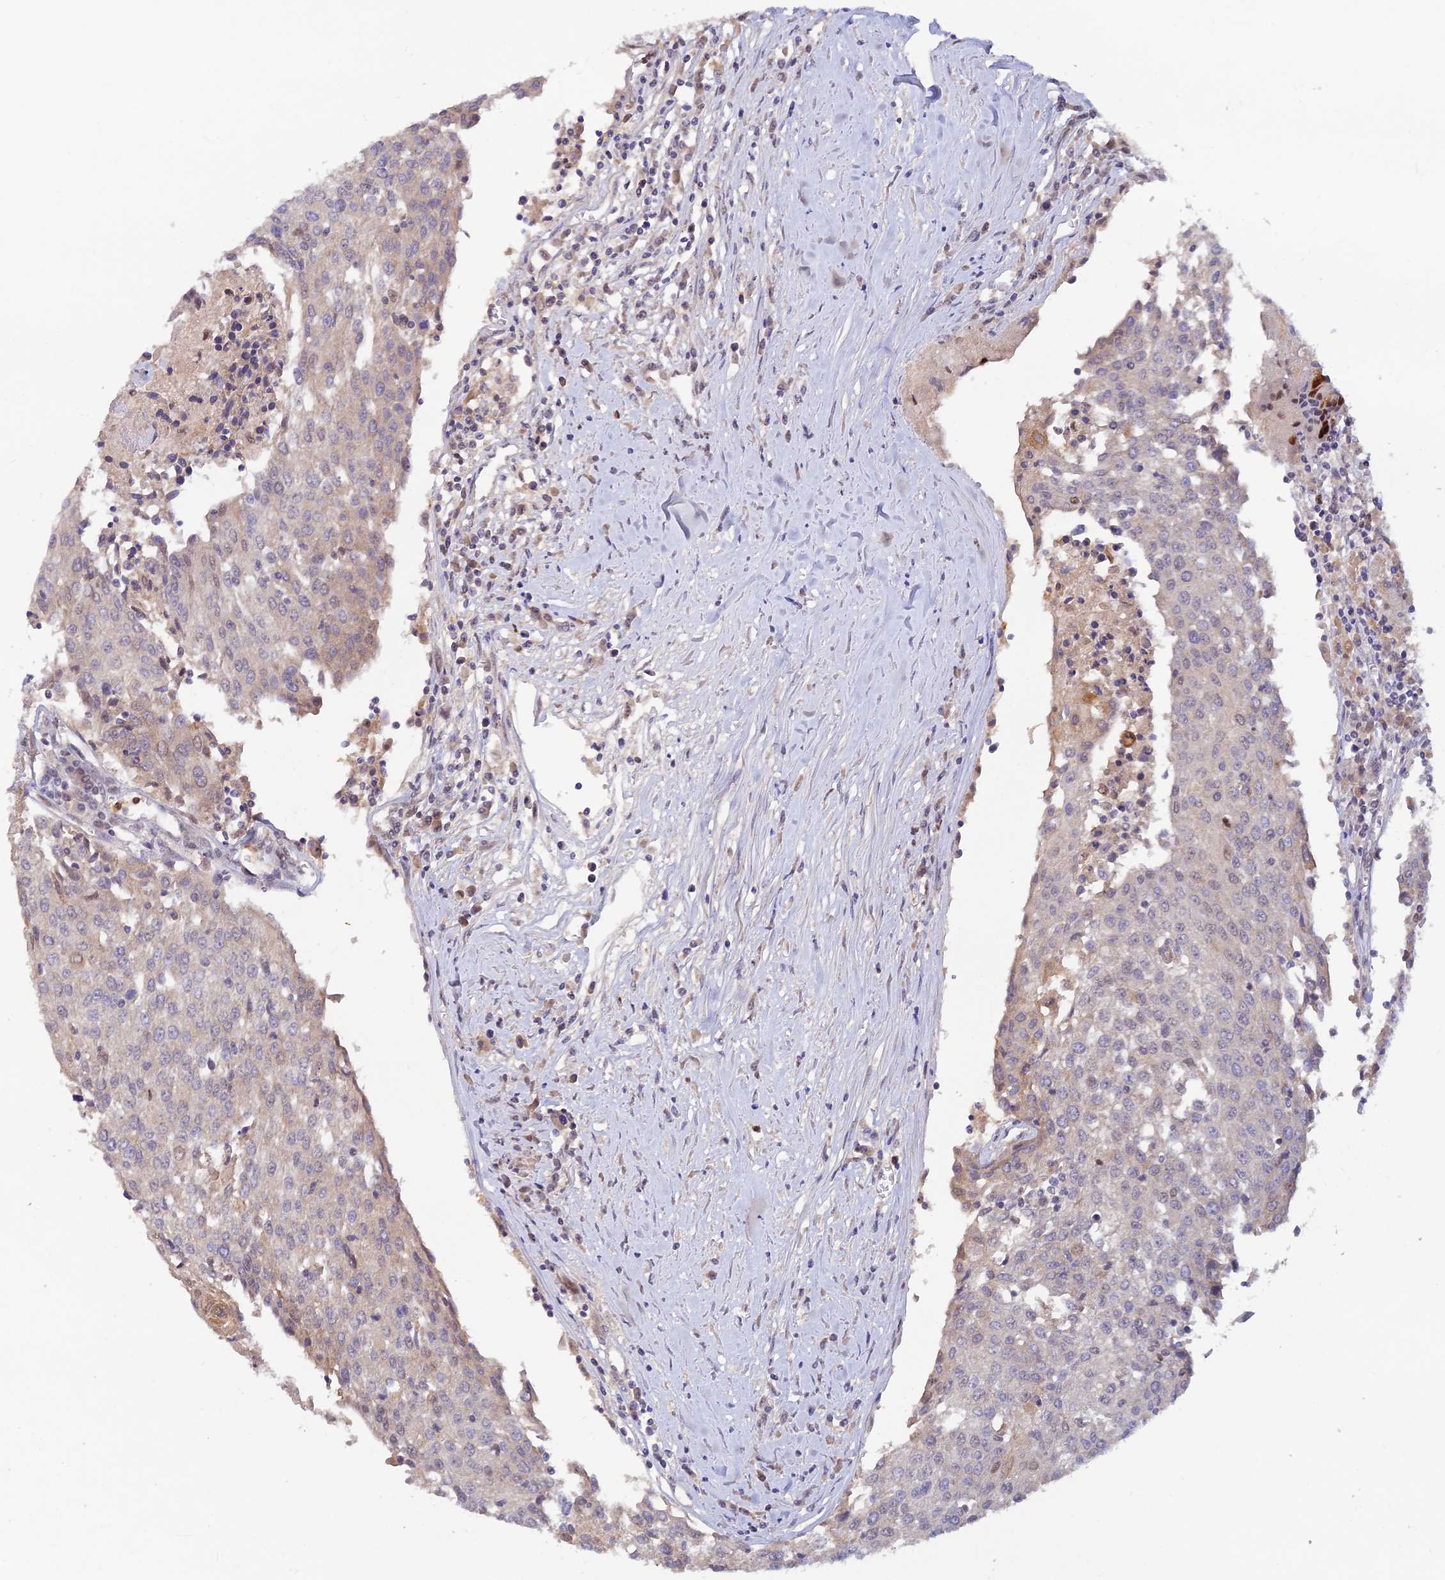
{"staining": {"intensity": "weak", "quantity": "<25%", "location": "cytoplasmic/membranous"}, "tissue": "urothelial cancer", "cell_type": "Tumor cells", "image_type": "cancer", "snomed": [{"axis": "morphology", "description": "Urothelial carcinoma, High grade"}, {"axis": "topography", "description": "Urinary bladder"}], "caption": "This is a micrograph of immunohistochemistry staining of urothelial cancer, which shows no staining in tumor cells.", "gene": "FASTKD5", "patient": {"sex": "female", "age": 85}}